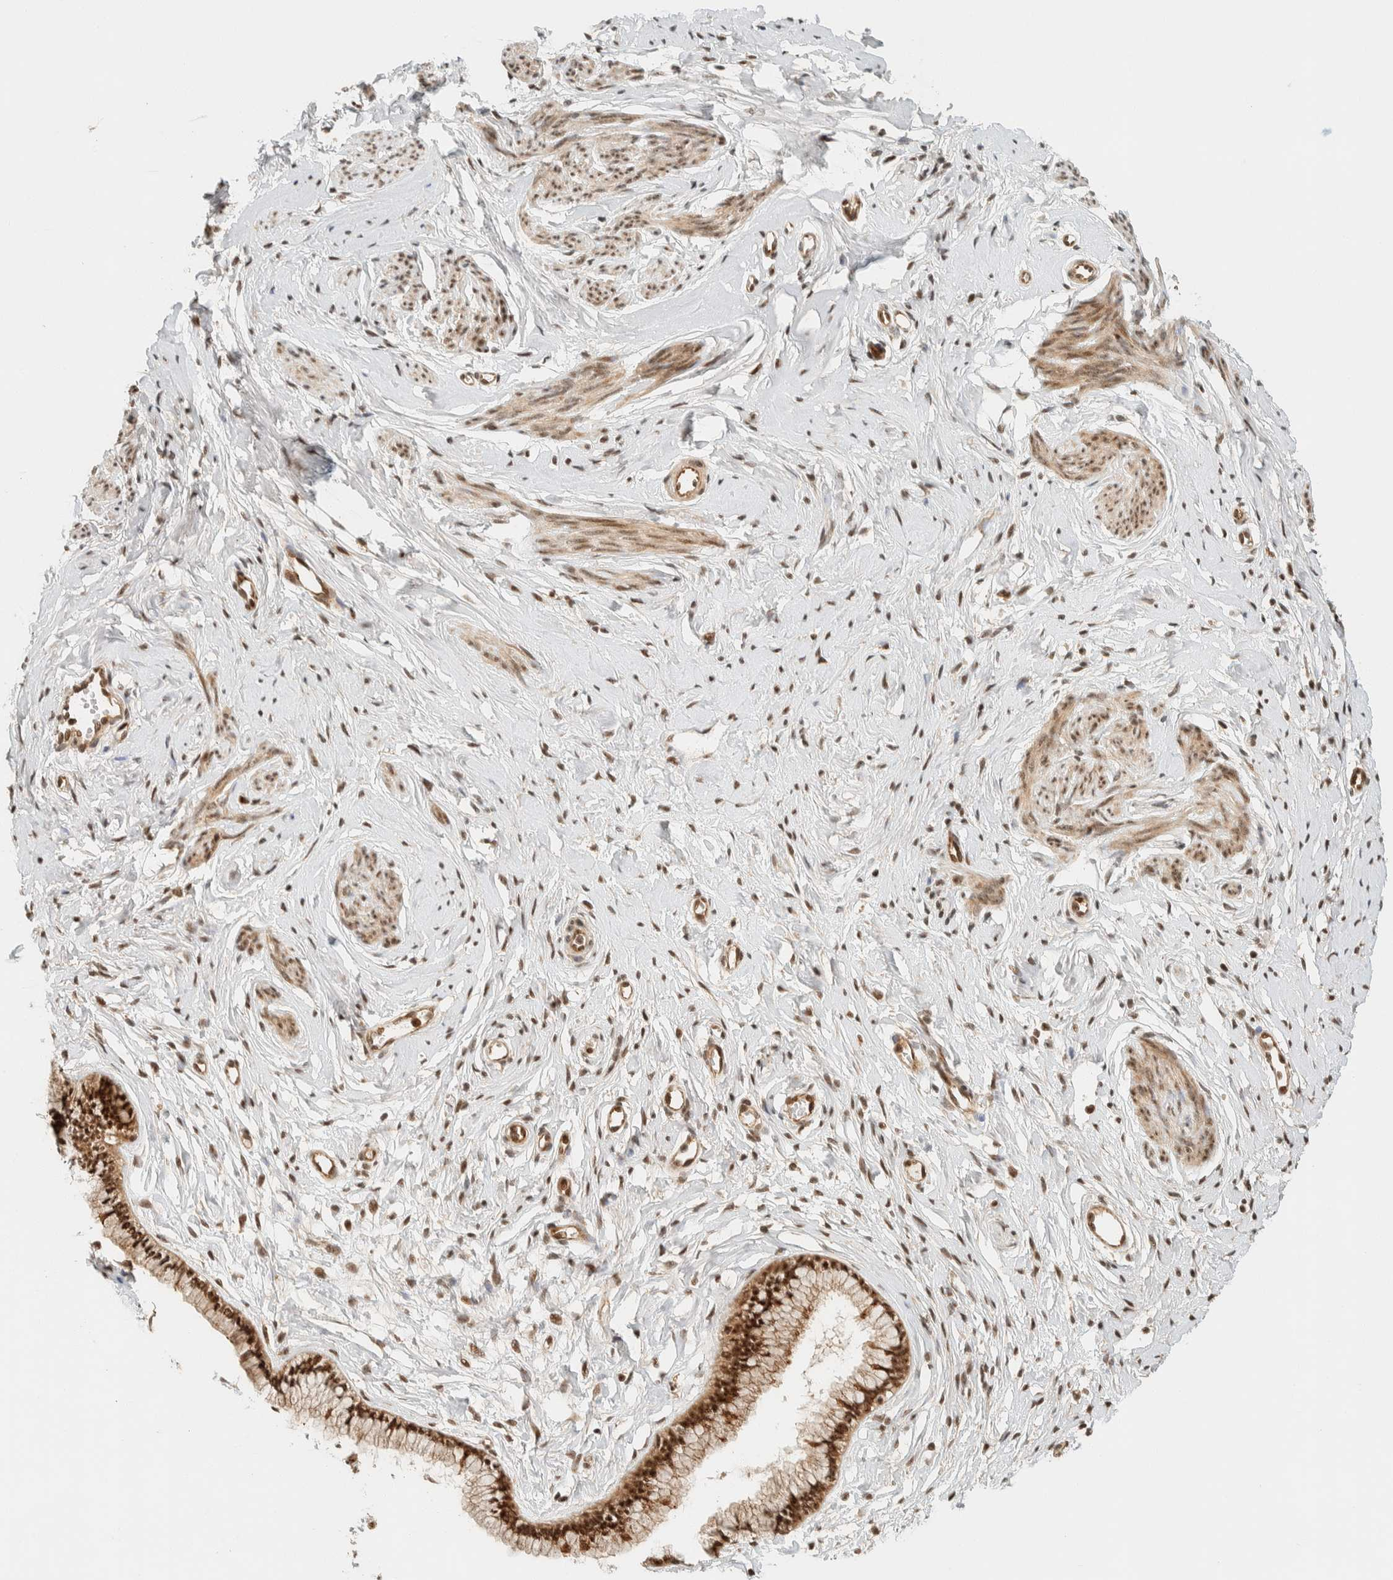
{"staining": {"intensity": "strong", "quantity": ">75%", "location": "nuclear"}, "tissue": "cervix", "cell_type": "Glandular cells", "image_type": "normal", "snomed": [{"axis": "morphology", "description": "Normal tissue, NOS"}, {"axis": "topography", "description": "Cervix"}], "caption": "Immunohistochemistry (IHC) (DAB) staining of normal human cervix exhibits strong nuclear protein positivity in about >75% of glandular cells.", "gene": "SIK1", "patient": {"sex": "female", "age": 65}}